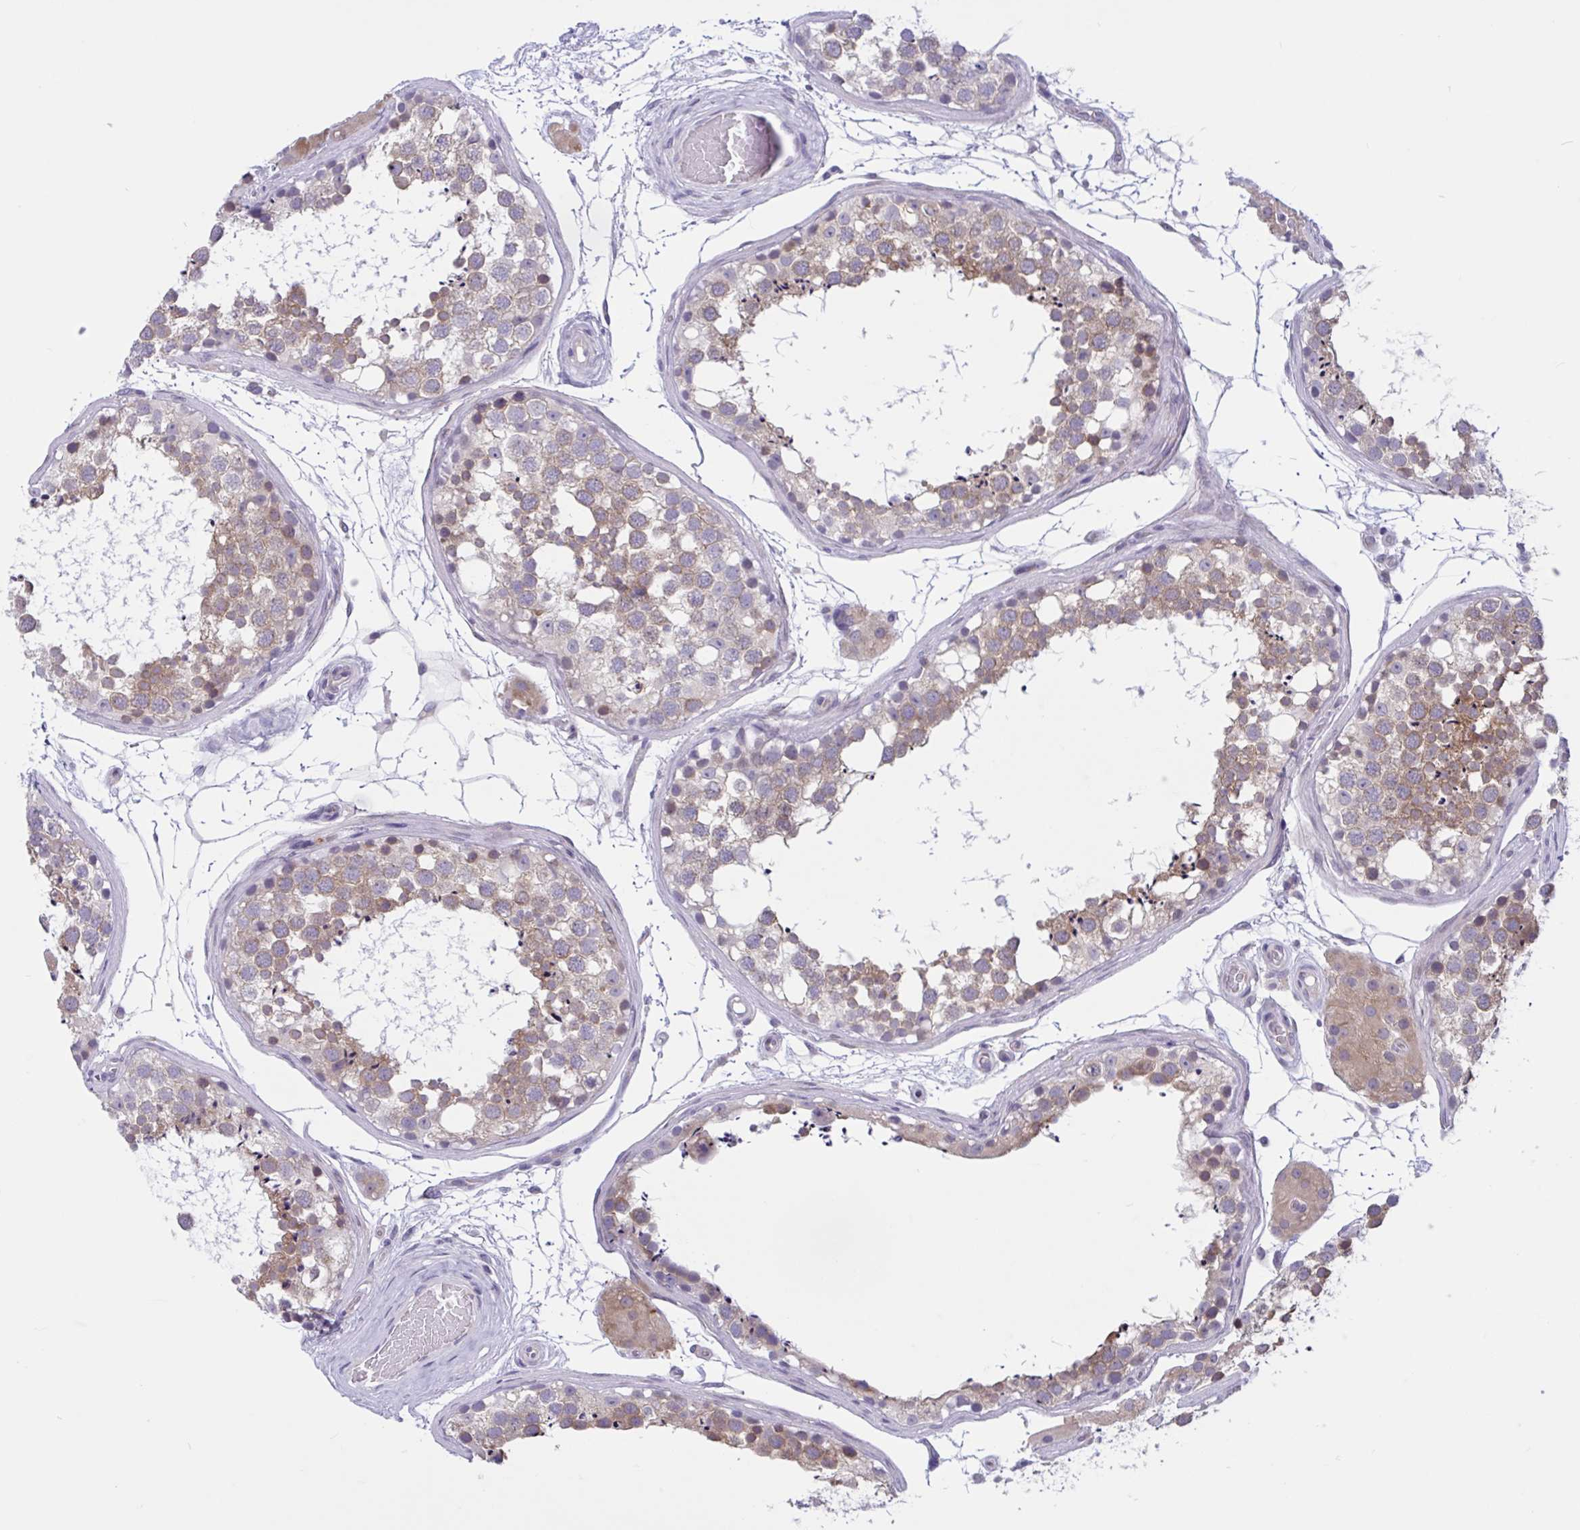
{"staining": {"intensity": "moderate", "quantity": ">75%", "location": "cytoplasmic/membranous"}, "tissue": "testis", "cell_type": "Cells in seminiferous ducts", "image_type": "normal", "snomed": [{"axis": "morphology", "description": "Normal tissue, NOS"}, {"axis": "morphology", "description": "Seminoma, NOS"}, {"axis": "topography", "description": "Testis"}], "caption": "A high-resolution image shows immunohistochemistry (IHC) staining of benign testis, which exhibits moderate cytoplasmic/membranous positivity in approximately >75% of cells in seminiferous ducts.", "gene": "CAMLG", "patient": {"sex": "male", "age": 65}}